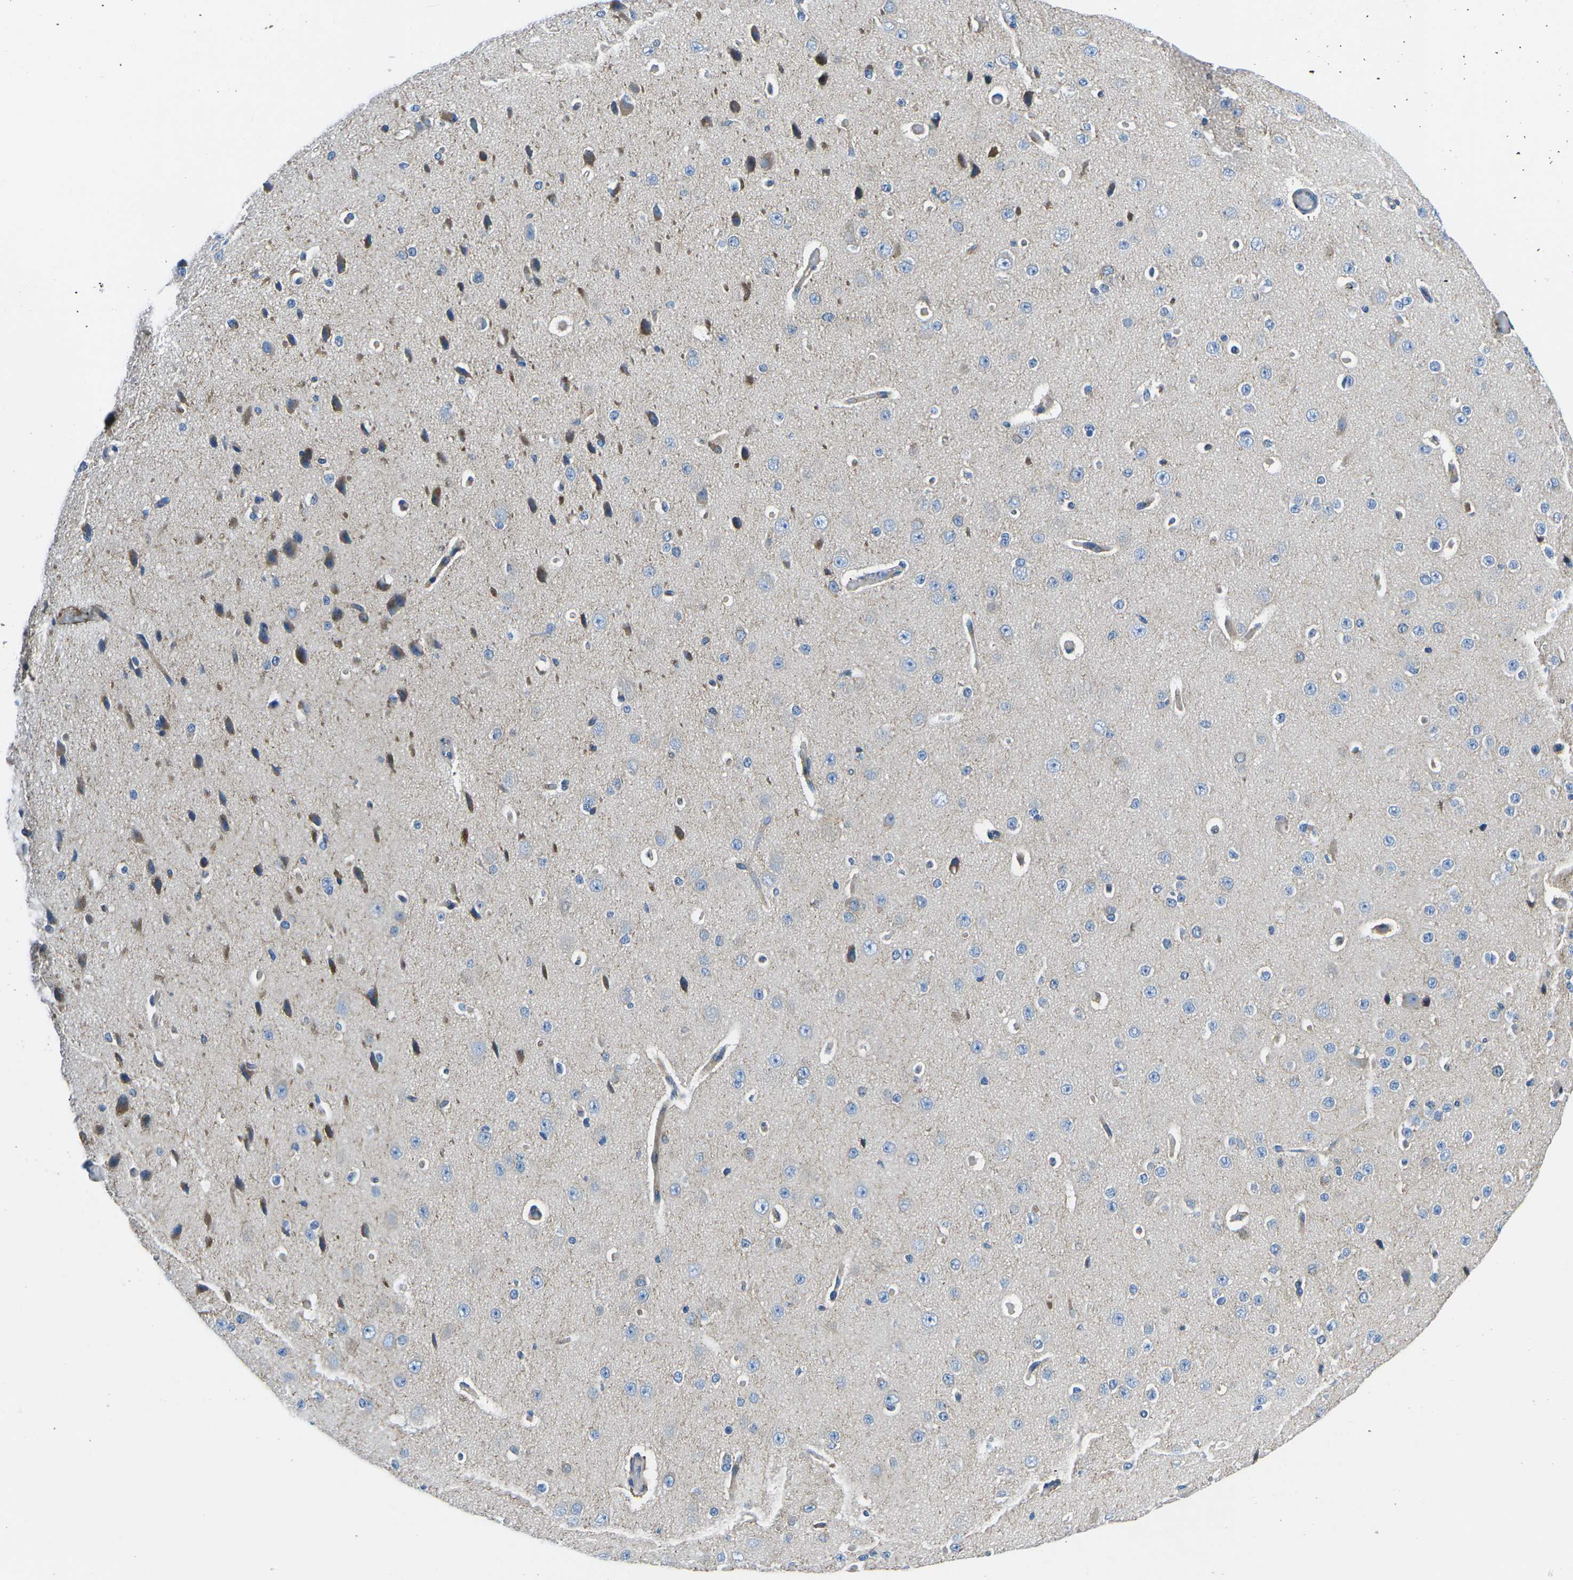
{"staining": {"intensity": "negative", "quantity": "none", "location": "none"}, "tissue": "cerebral cortex", "cell_type": "Endothelial cells", "image_type": "normal", "snomed": [{"axis": "morphology", "description": "Normal tissue, NOS"}, {"axis": "morphology", "description": "Developmental malformation"}, {"axis": "topography", "description": "Cerebral cortex"}], "caption": "IHC histopathology image of normal human cerebral cortex stained for a protein (brown), which exhibits no positivity in endothelial cells.", "gene": "MC4R", "patient": {"sex": "female", "age": 30}}